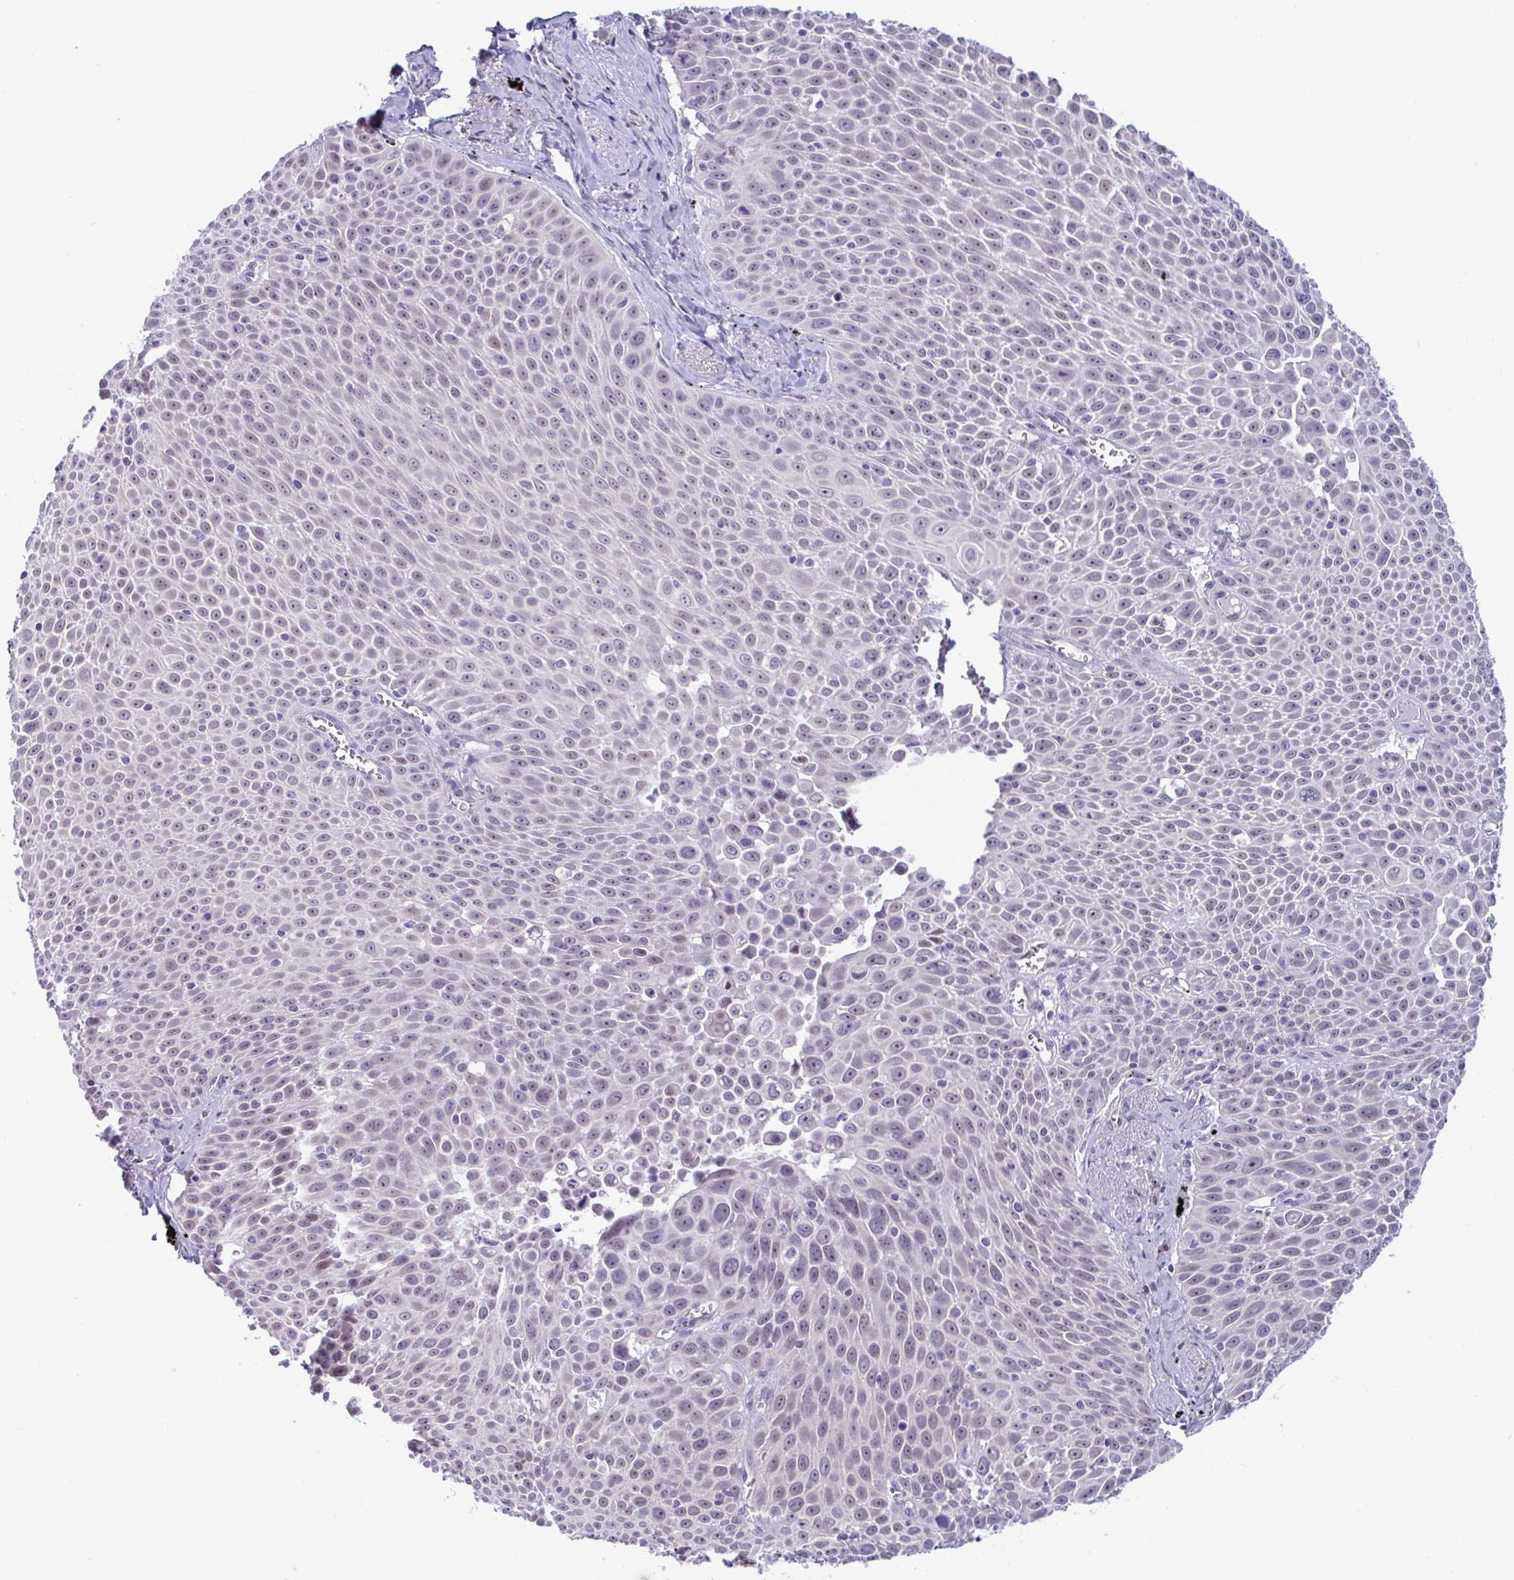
{"staining": {"intensity": "negative", "quantity": "none", "location": "none"}, "tissue": "lung cancer", "cell_type": "Tumor cells", "image_type": "cancer", "snomed": [{"axis": "morphology", "description": "Squamous cell carcinoma, NOS"}, {"axis": "morphology", "description": "Squamous cell carcinoma, metastatic, NOS"}, {"axis": "topography", "description": "Lymph node"}, {"axis": "topography", "description": "Lung"}], "caption": "The immunohistochemistry micrograph has no significant expression in tumor cells of lung cancer (metastatic squamous cell carcinoma) tissue. (Brightfield microscopy of DAB IHC at high magnification).", "gene": "USP35", "patient": {"sex": "female", "age": 62}}